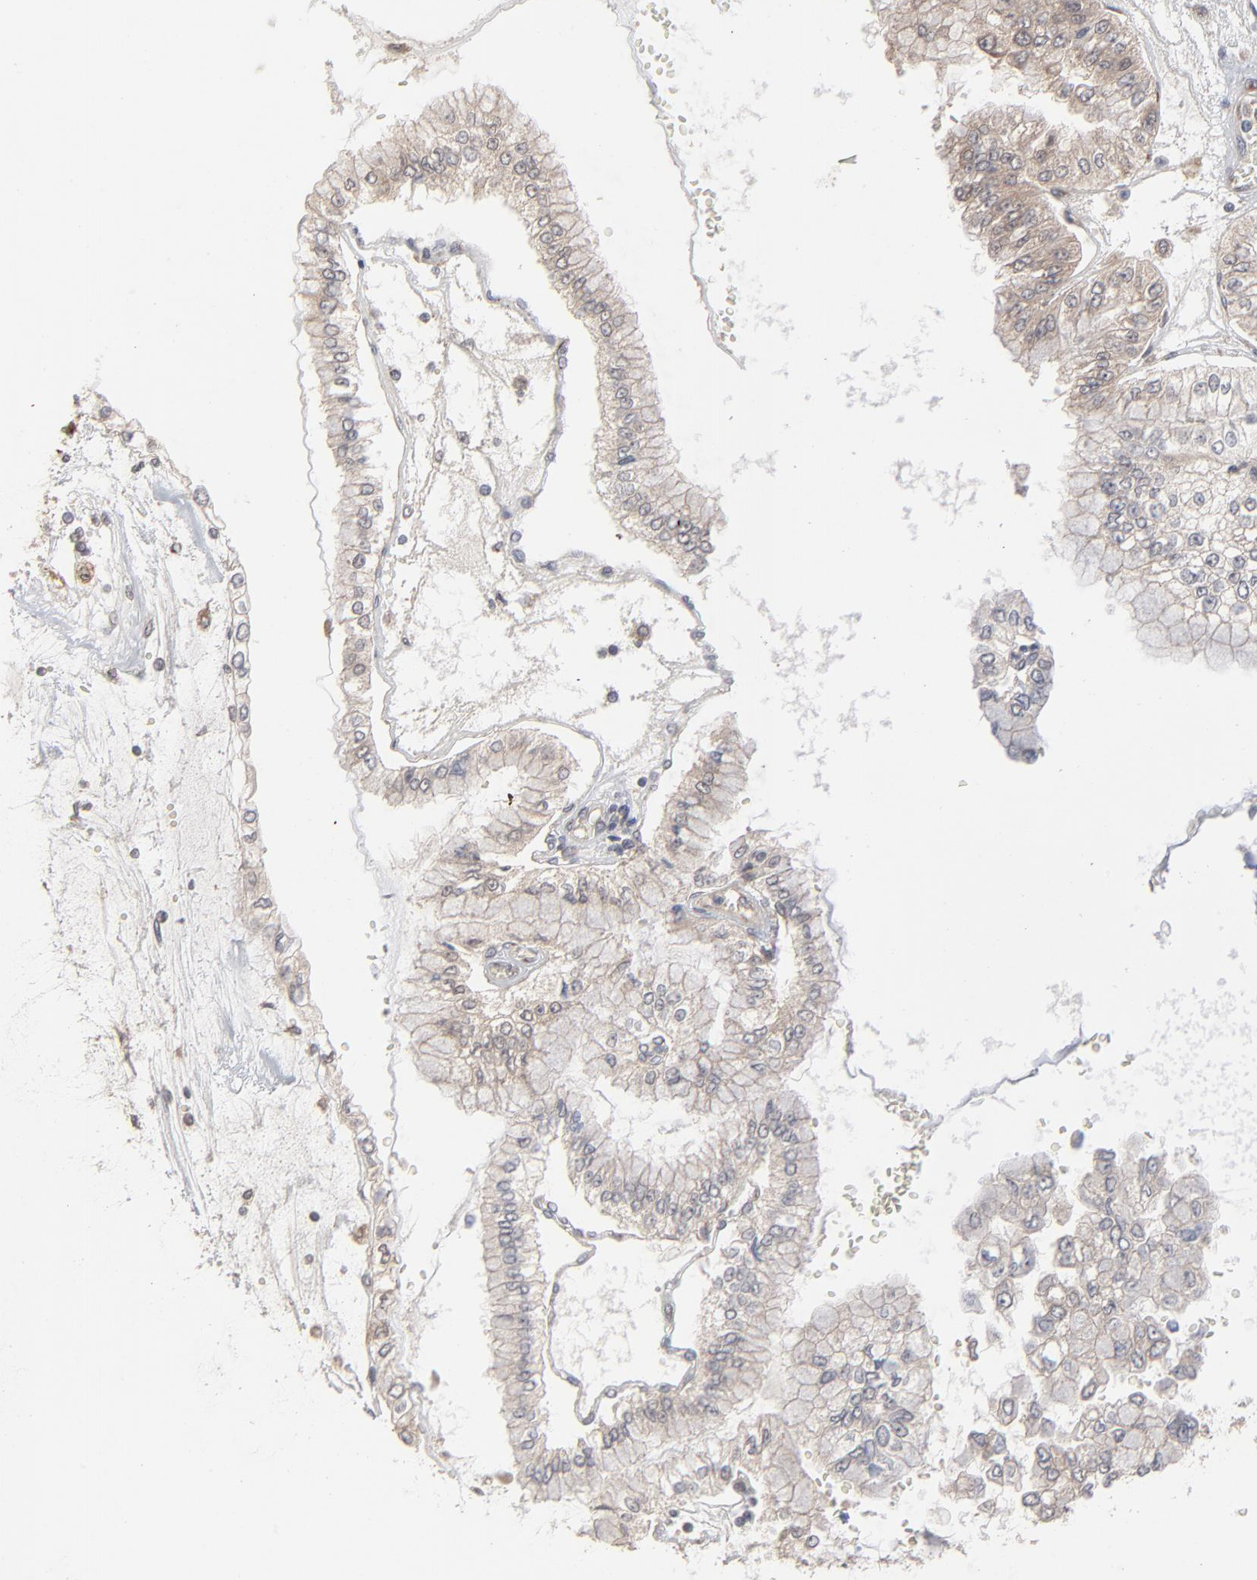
{"staining": {"intensity": "weak", "quantity": ">75%", "location": "cytoplasmic/membranous"}, "tissue": "liver cancer", "cell_type": "Tumor cells", "image_type": "cancer", "snomed": [{"axis": "morphology", "description": "Cholangiocarcinoma"}, {"axis": "topography", "description": "Liver"}], "caption": "Protein positivity by immunohistochemistry reveals weak cytoplasmic/membranous expression in approximately >75% of tumor cells in liver cancer.", "gene": "SCFD1", "patient": {"sex": "female", "age": 79}}